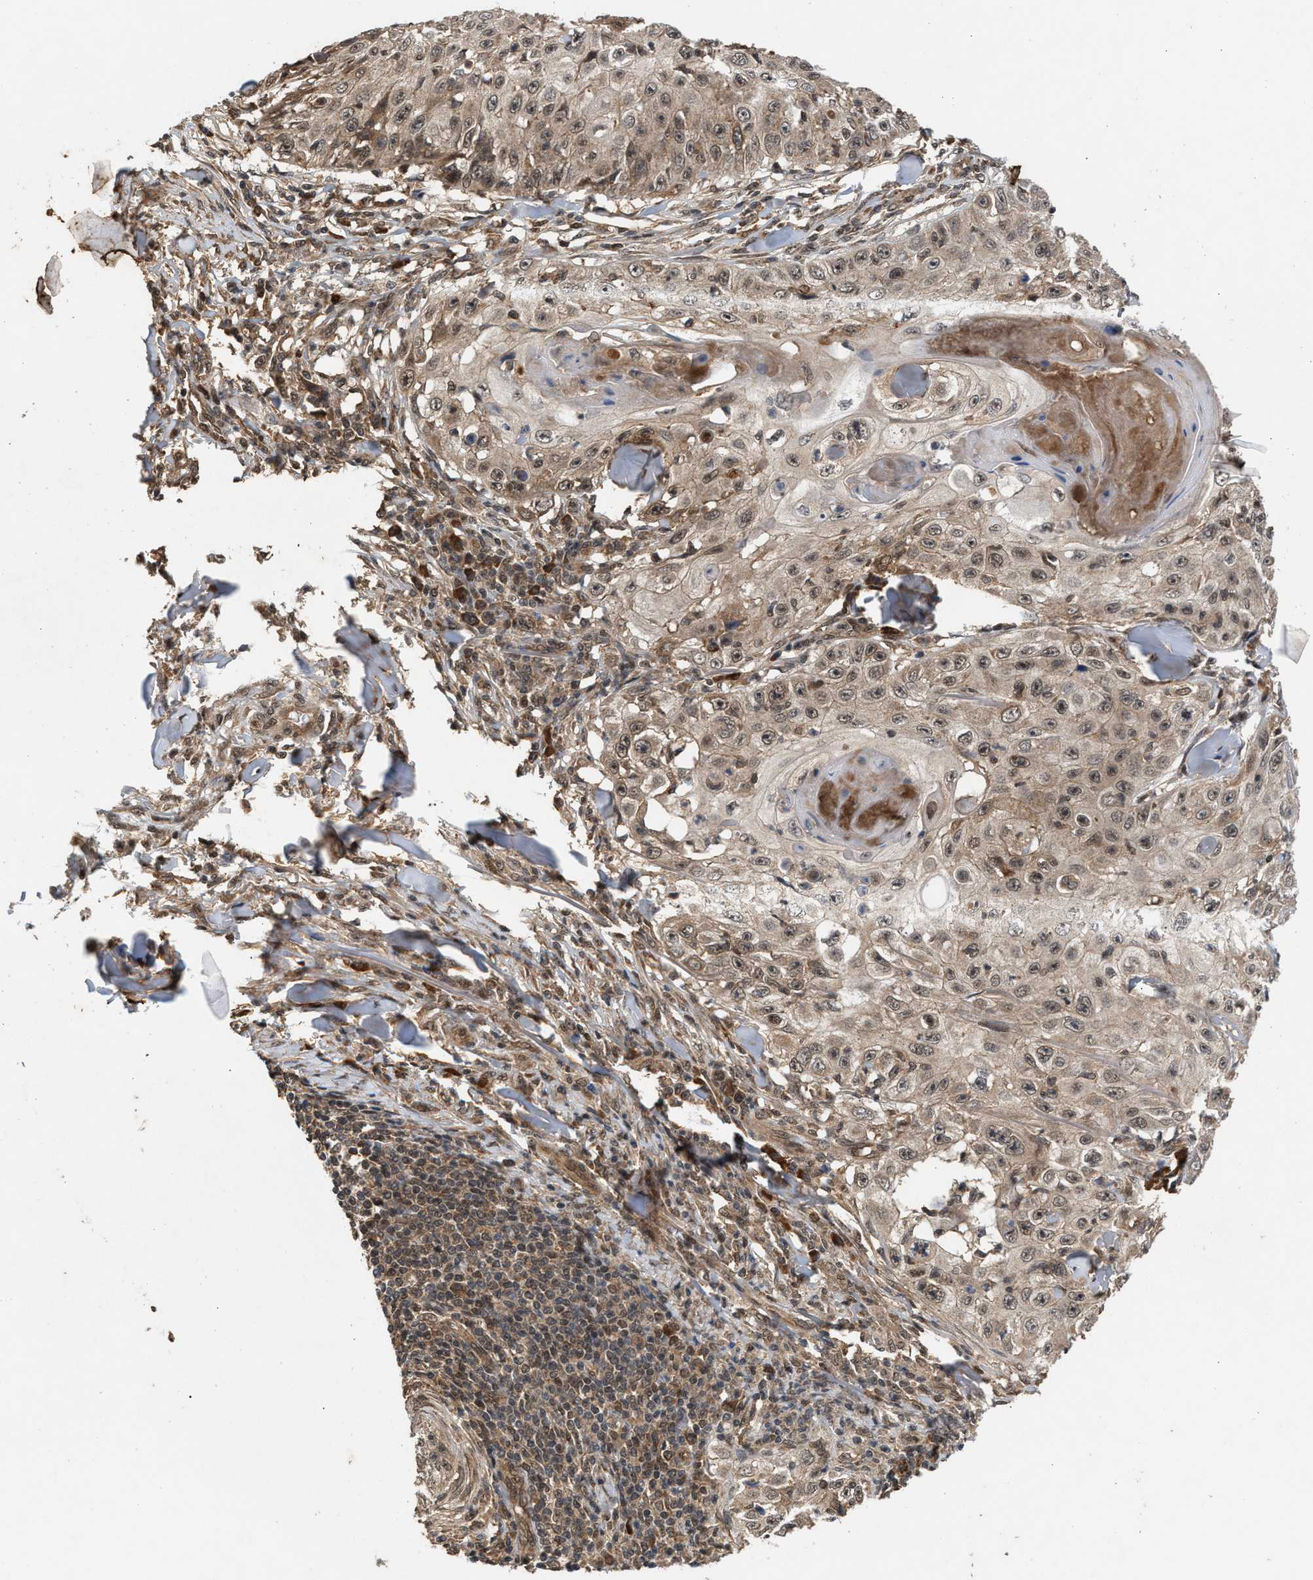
{"staining": {"intensity": "weak", "quantity": ">75%", "location": "cytoplasmic/membranous,nuclear"}, "tissue": "skin cancer", "cell_type": "Tumor cells", "image_type": "cancer", "snomed": [{"axis": "morphology", "description": "Squamous cell carcinoma, NOS"}, {"axis": "topography", "description": "Skin"}], "caption": "Skin squamous cell carcinoma tissue exhibits weak cytoplasmic/membranous and nuclear staining in approximately >75% of tumor cells", "gene": "RUSC2", "patient": {"sex": "male", "age": 86}}